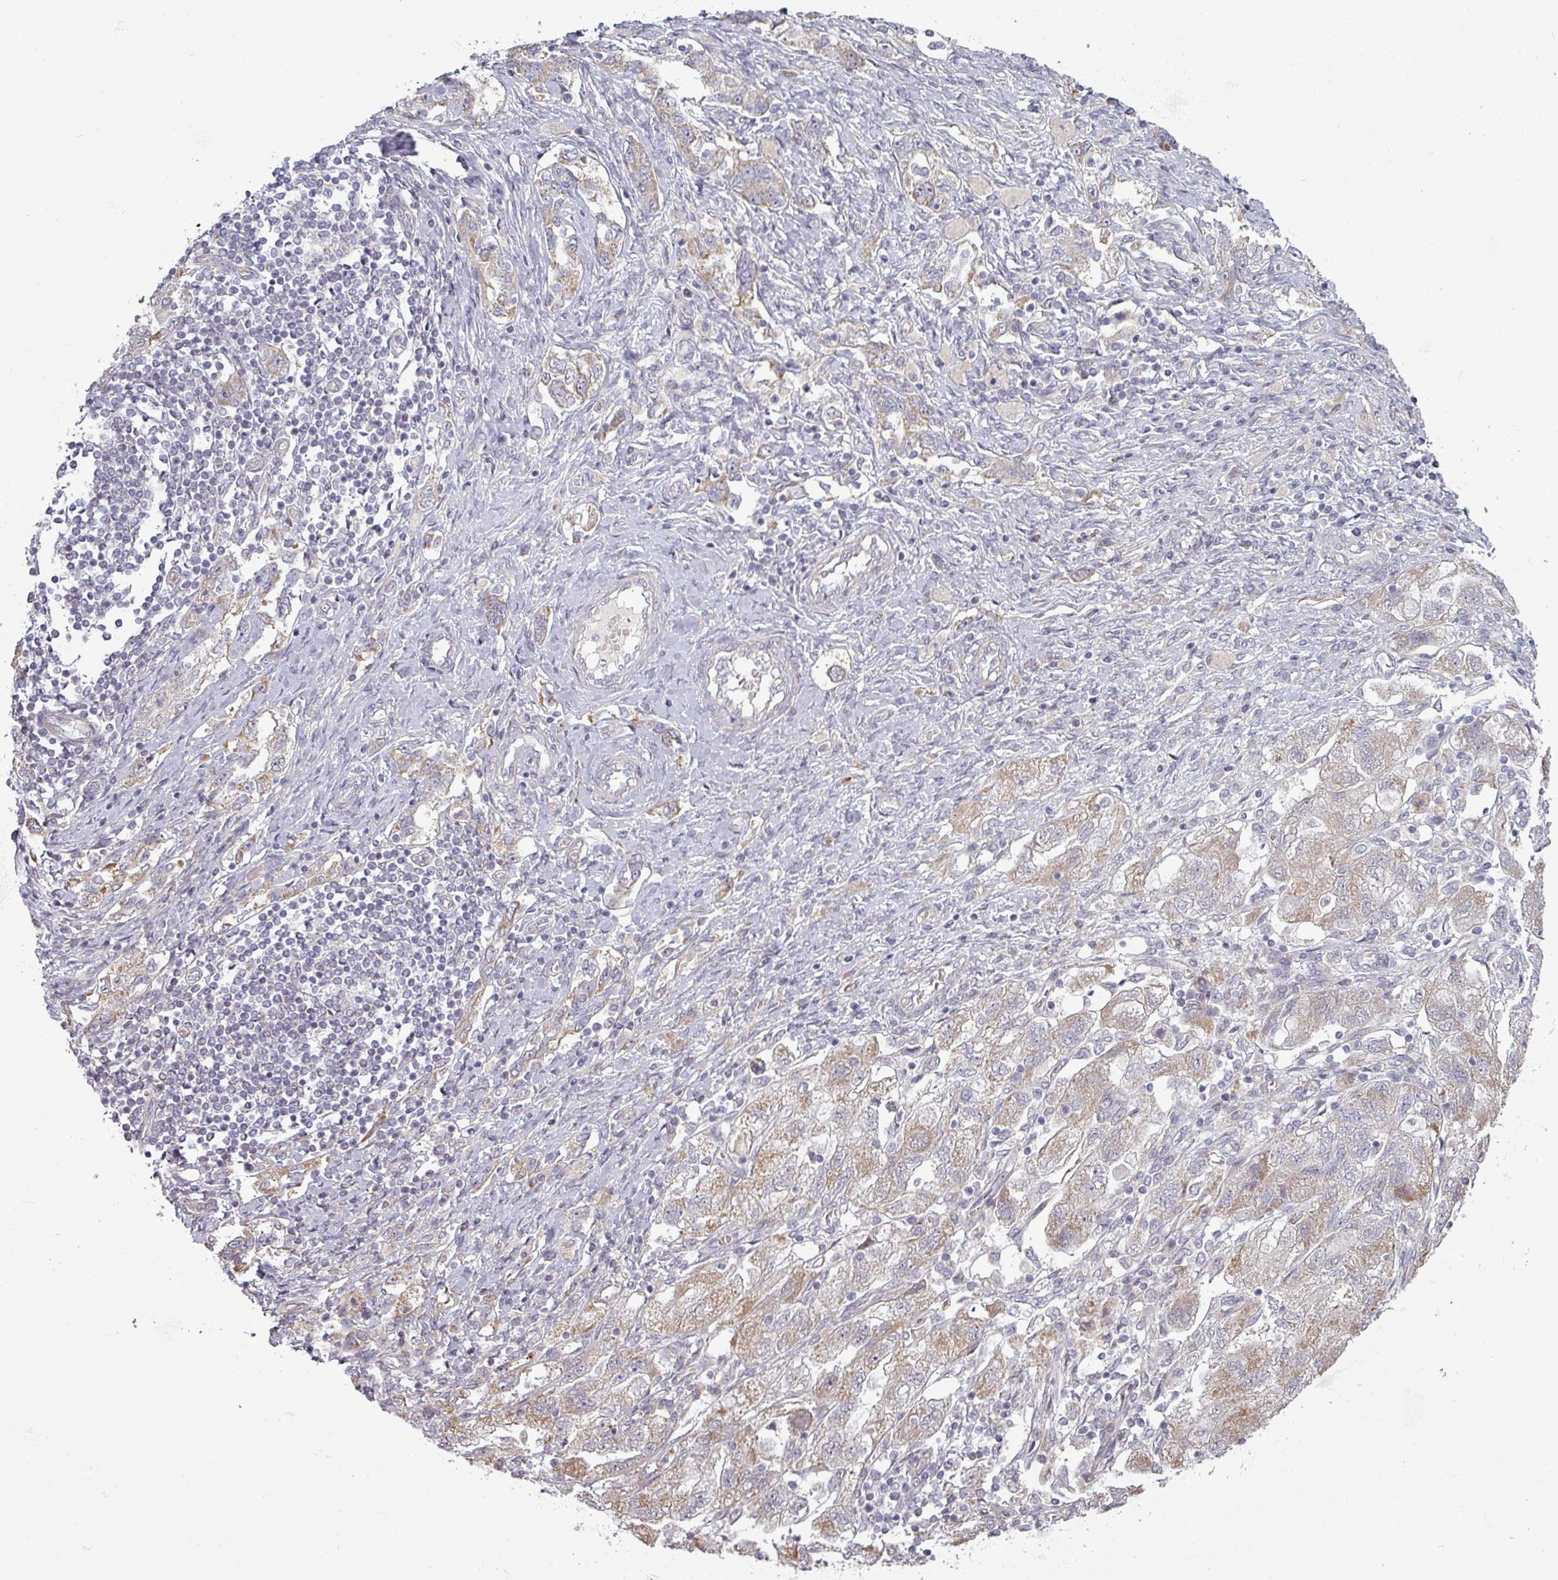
{"staining": {"intensity": "moderate", "quantity": "25%-75%", "location": "cytoplasmic/membranous"}, "tissue": "ovarian cancer", "cell_type": "Tumor cells", "image_type": "cancer", "snomed": [{"axis": "morphology", "description": "Carcinoma, NOS"}, {"axis": "morphology", "description": "Cystadenocarcinoma, serous, NOS"}, {"axis": "topography", "description": "Ovary"}], "caption": "An image of human ovarian serous cystadenocarcinoma stained for a protein shows moderate cytoplasmic/membranous brown staining in tumor cells.", "gene": "PLEKHJ1", "patient": {"sex": "female", "age": 69}}